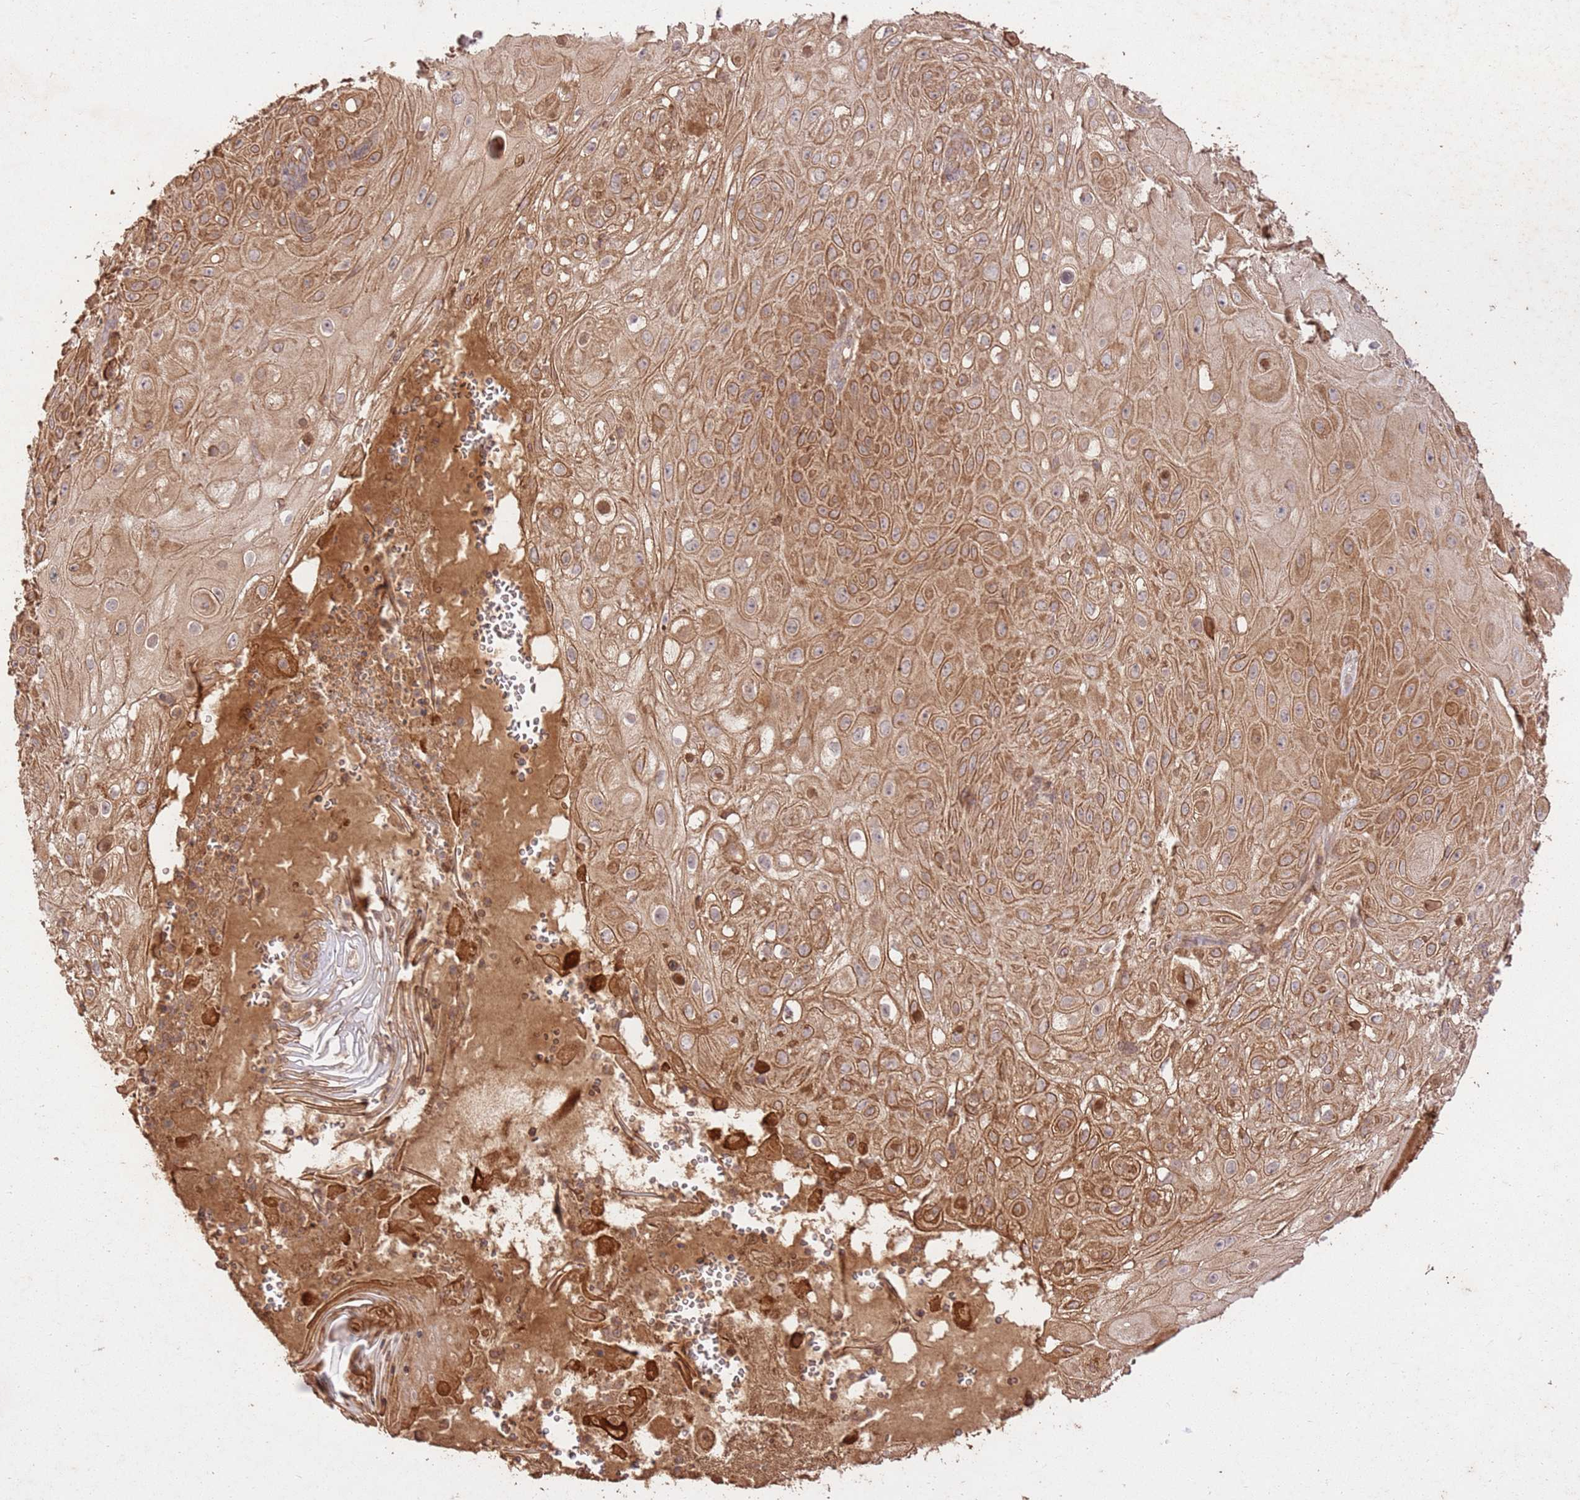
{"staining": {"intensity": "moderate", "quantity": ">75%", "location": "cytoplasmic/membranous"}, "tissue": "skin cancer", "cell_type": "Tumor cells", "image_type": "cancer", "snomed": [{"axis": "morphology", "description": "Normal tissue, NOS"}, {"axis": "morphology", "description": "Squamous cell carcinoma, NOS"}, {"axis": "topography", "description": "Skin"}, {"axis": "topography", "description": "Cartilage tissue"}], "caption": "Immunohistochemistry staining of skin cancer (squamous cell carcinoma), which exhibits medium levels of moderate cytoplasmic/membranous staining in approximately >75% of tumor cells indicating moderate cytoplasmic/membranous protein positivity. The staining was performed using DAB (3,3'-diaminobenzidine) (brown) for protein detection and nuclei were counterstained in hematoxylin (blue).", "gene": "LRRC28", "patient": {"sex": "female", "age": 79}}